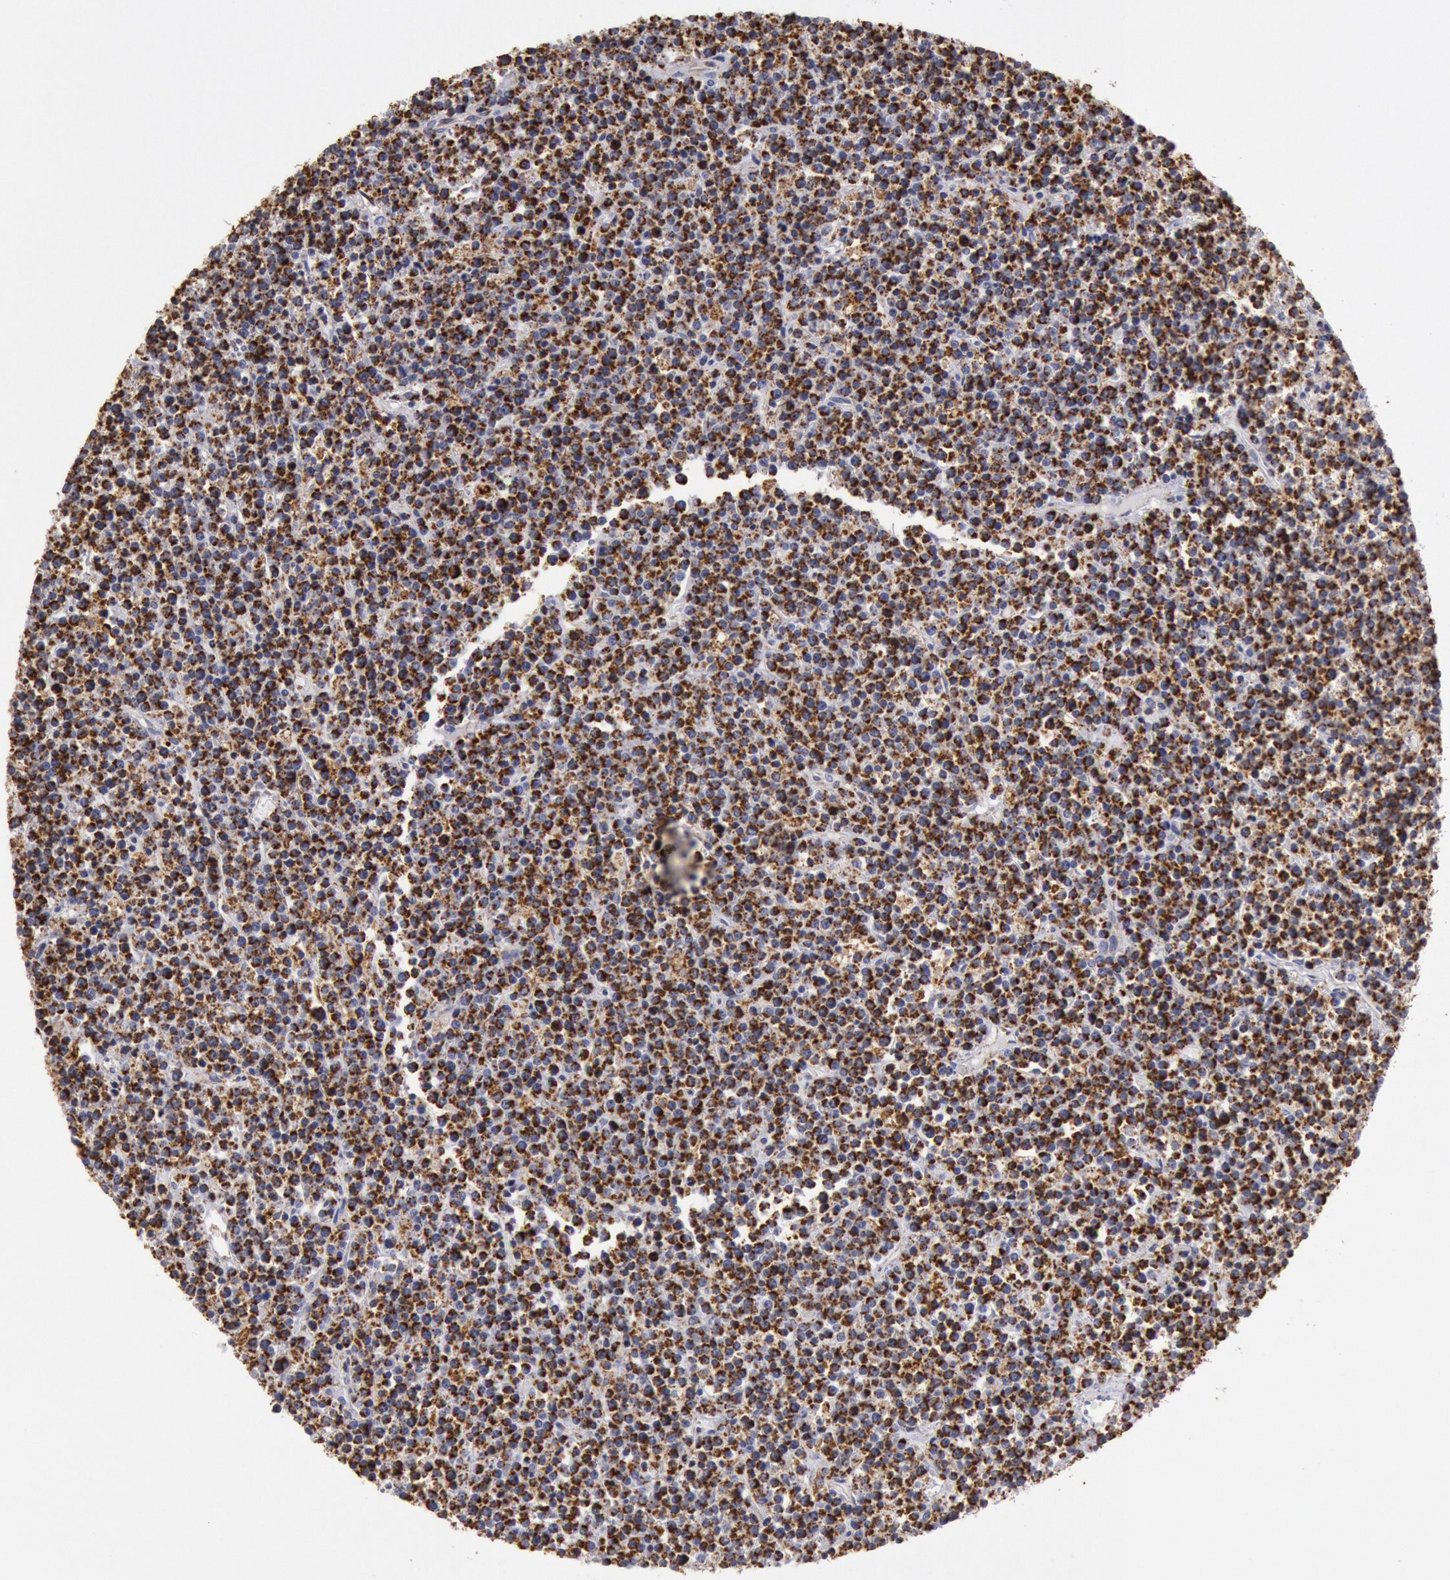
{"staining": {"intensity": "strong", "quantity": ">75%", "location": "cytoplasmic/membranous"}, "tissue": "lymphoma", "cell_type": "Tumor cells", "image_type": "cancer", "snomed": [{"axis": "morphology", "description": "Malignant lymphoma, non-Hodgkin's type, High grade"}, {"axis": "topography", "description": "Ovary"}], "caption": "A photomicrograph of human malignant lymphoma, non-Hodgkin's type (high-grade) stained for a protein exhibits strong cytoplasmic/membranous brown staining in tumor cells.", "gene": "CYC1", "patient": {"sex": "female", "age": 56}}